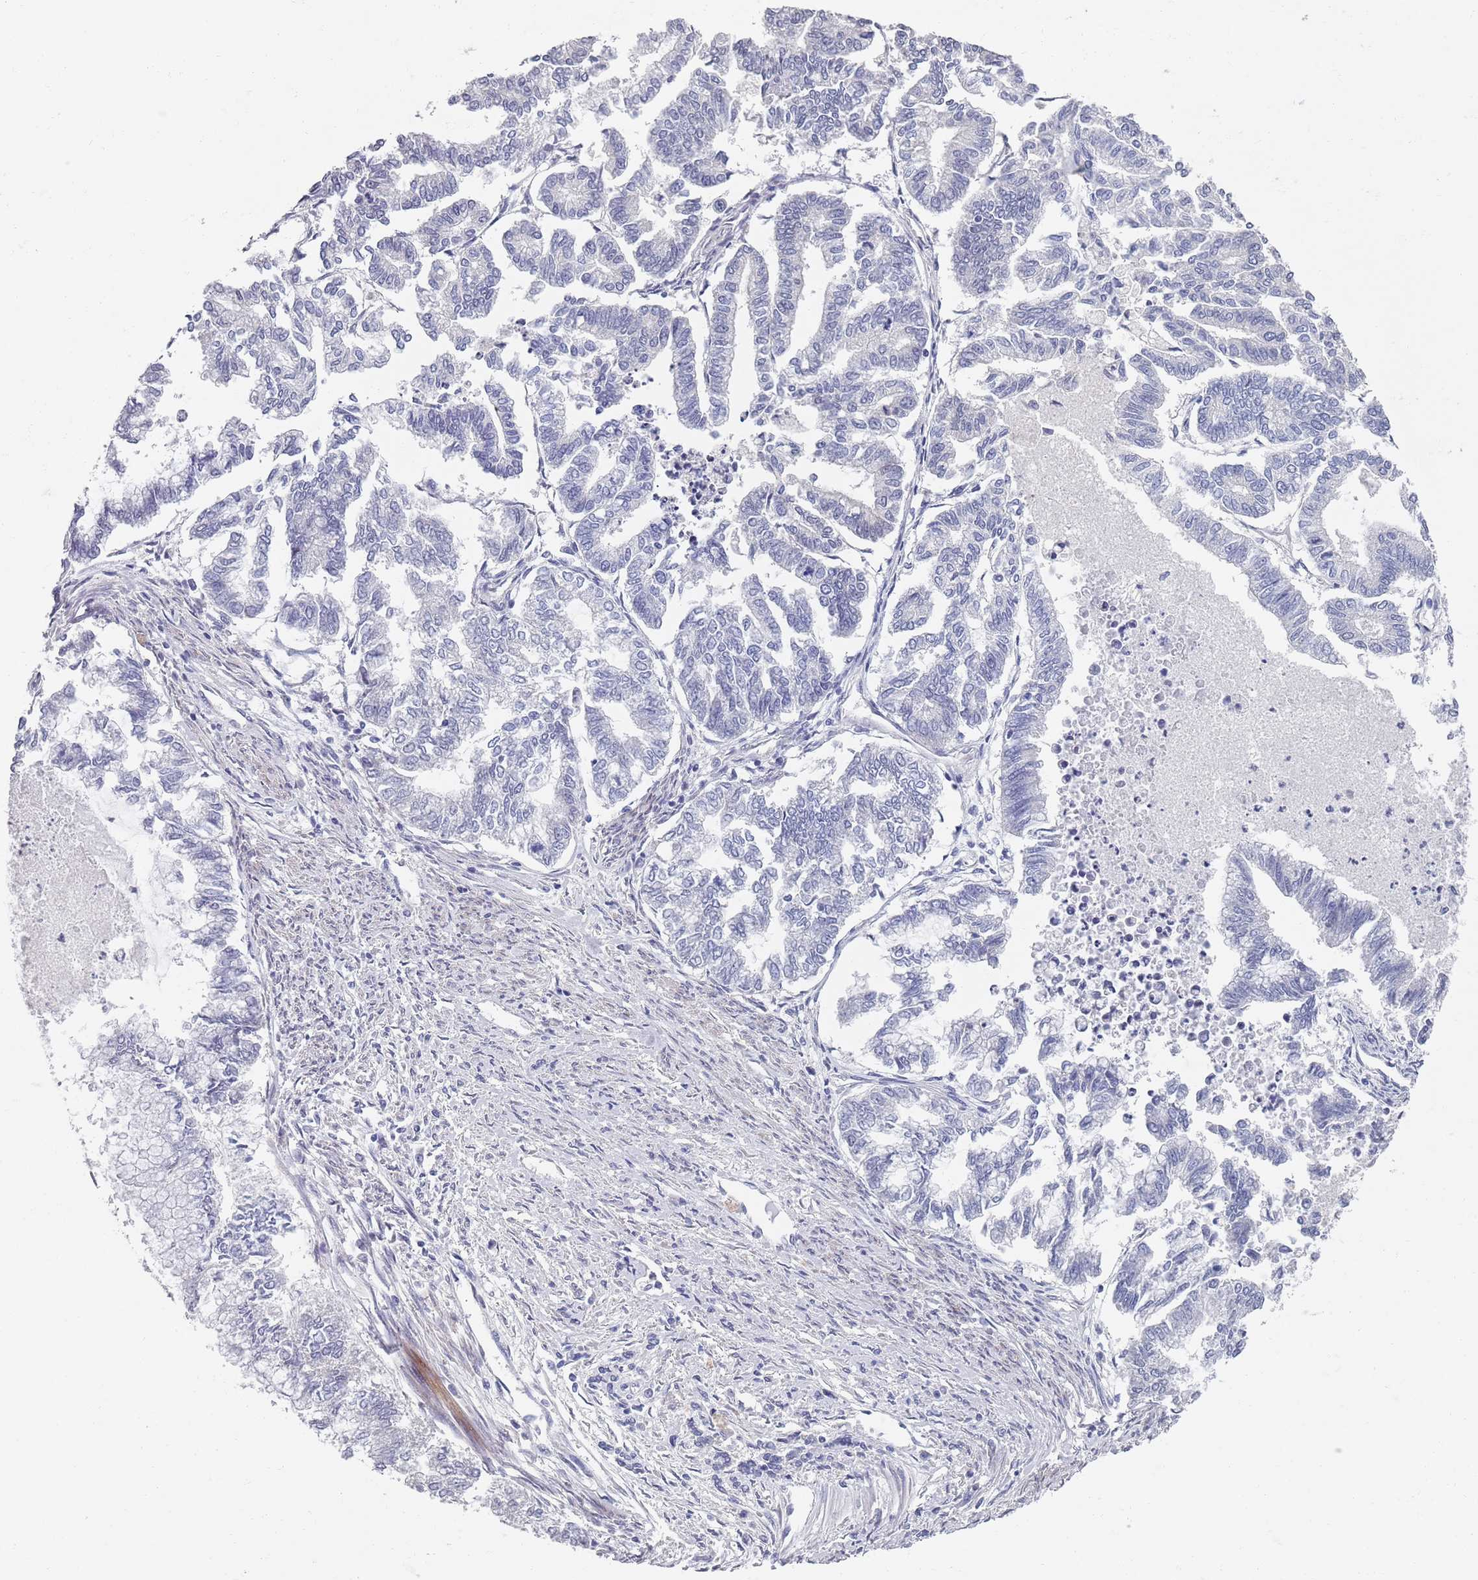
{"staining": {"intensity": "negative", "quantity": "none", "location": "none"}, "tissue": "endometrial cancer", "cell_type": "Tumor cells", "image_type": "cancer", "snomed": [{"axis": "morphology", "description": "Adenocarcinoma, NOS"}, {"axis": "topography", "description": "Endometrium"}], "caption": "A high-resolution histopathology image shows IHC staining of endometrial cancer, which shows no significant expression in tumor cells.", "gene": "SAMD1", "patient": {"sex": "female", "age": 79}}